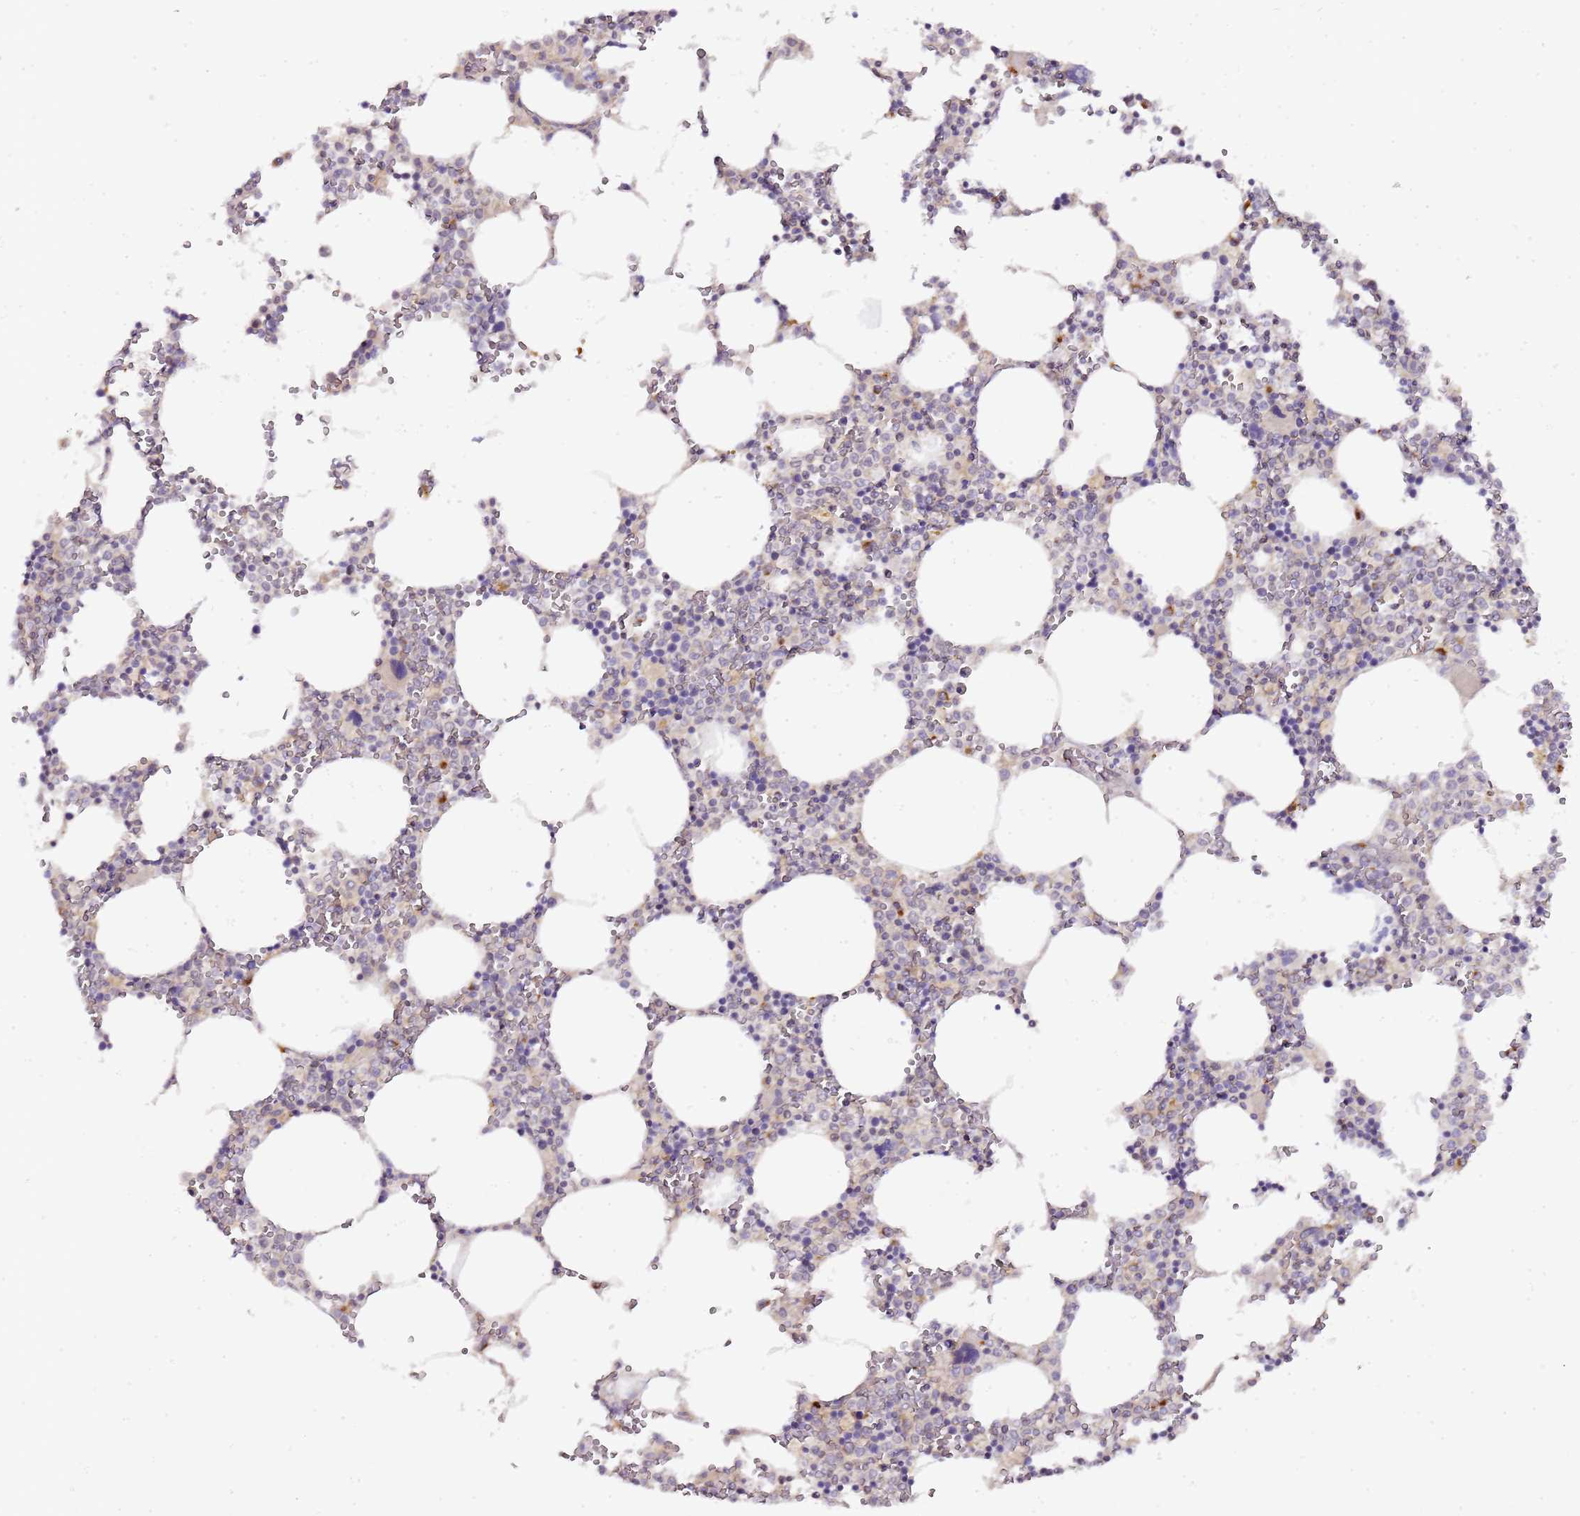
{"staining": {"intensity": "strong", "quantity": "<25%", "location": "cytoplasmic/membranous"}, "tissue": "bone marrow", "cell_type": "Hematopoietic cells", "image_type": "normal", "snomed": [{"axis": "morphology", "description": "Normal tissue, NOS"}, {"axis": "topography", "description": "Bone marrow"}], "caption": "Immunohistochemistry histopathology image of normal bone marrow stained for a protein (brown), which displays medium levels of strong cytoplasmic/membranous expression in about <25% of hematopoietic cells.", "gene": "MRPL49", "patient": {"sex": "female", "age": 64}}